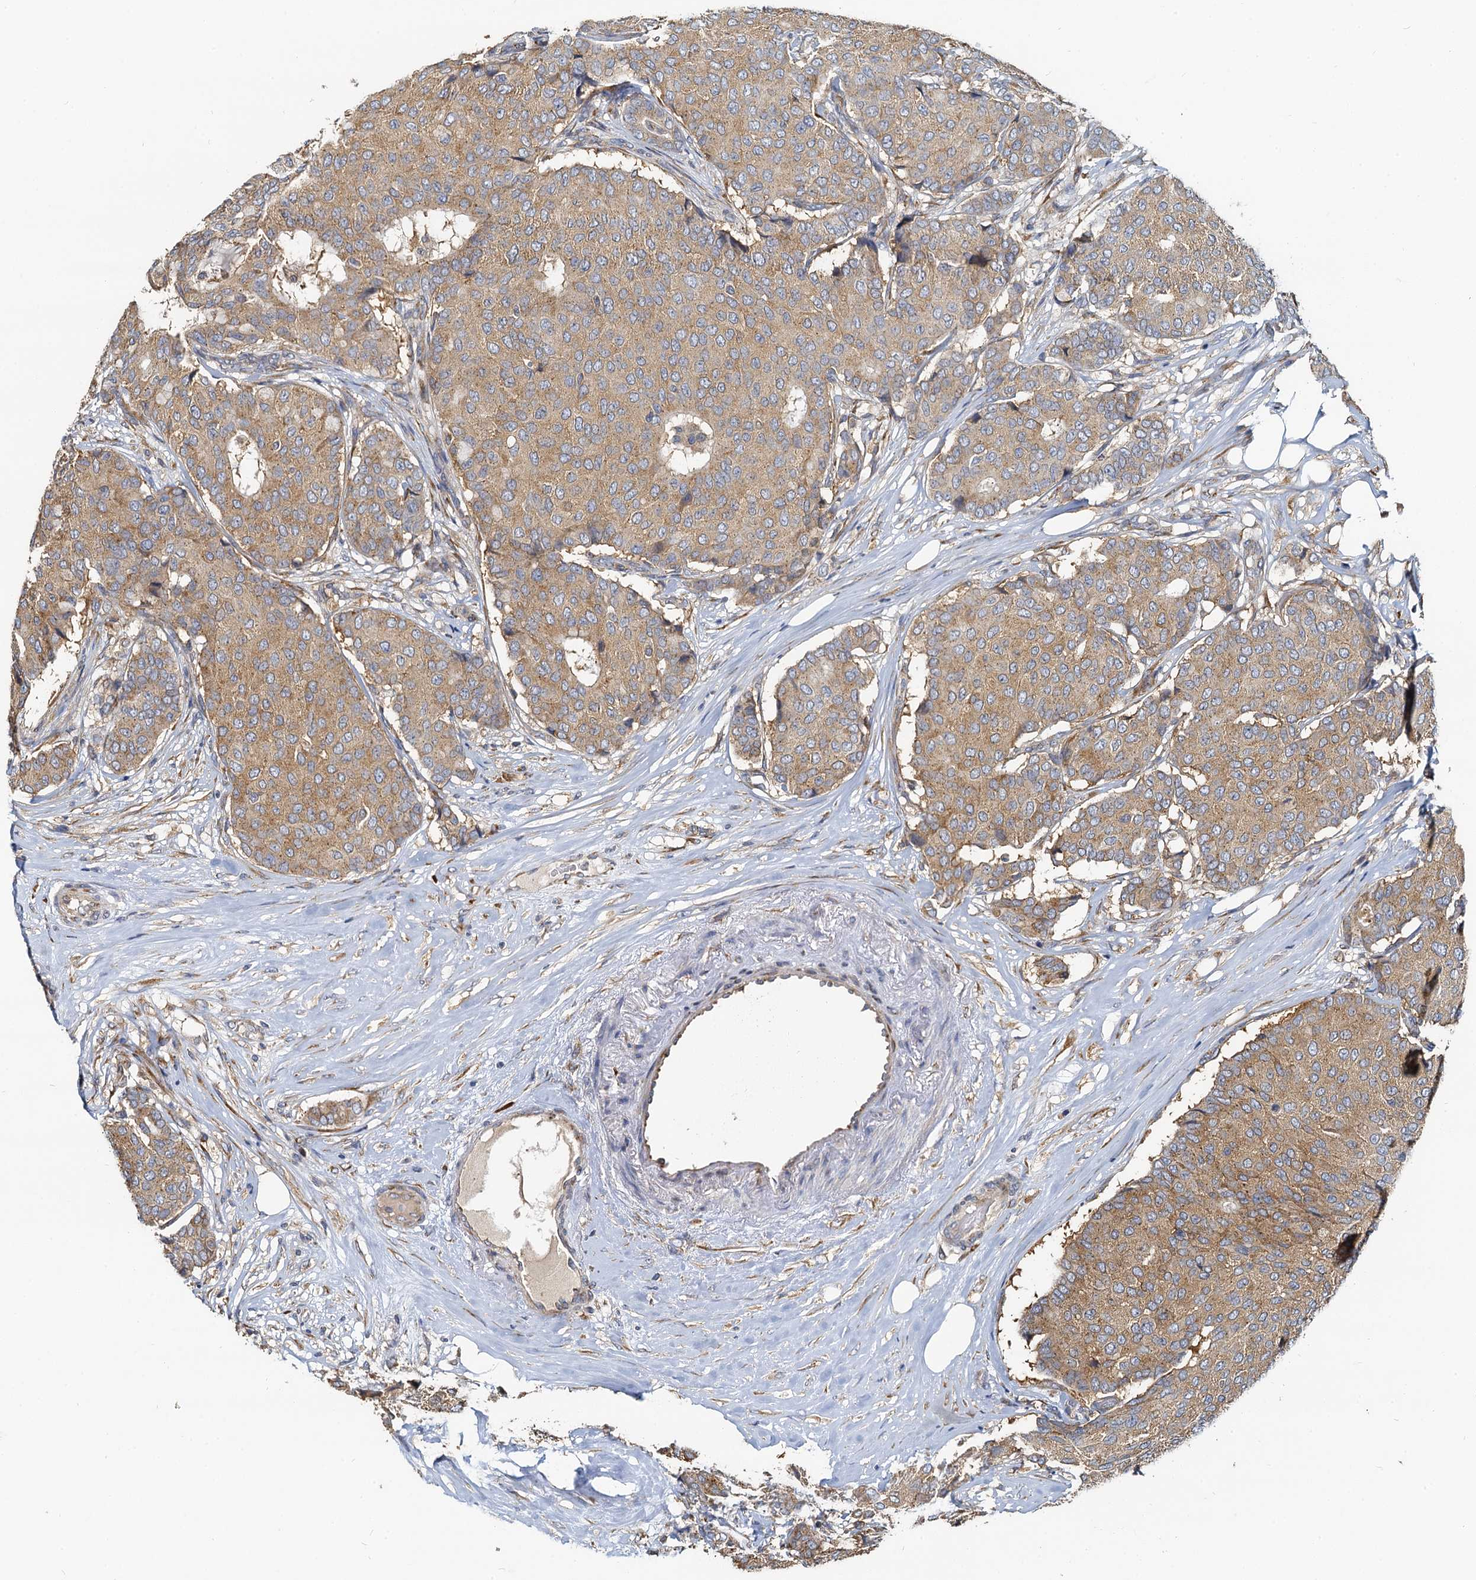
{"staining": {"intensity": "moderate", "quantity": ">75%", "location": "cytoplasmic/membranous"}, "tissue": "breast cancer", "cell_type": "Tumor cells", "image_type": "cancer", "snomed": [{"axis": "morphology", "description": "Duct carcinoma"}, {"axis": "topography", "description": "Breast"}], "caption": "A high-resolution photomicrograph shows immunohistochemistry (IHC) staining of breast cancer (intraductal carcinoma), which demonstrates moderate cytoplasmic/membranous positivity in approximately >75% of tumor cells.", "gene": "NKAPD1", "patient": {"sex": "female", "age": 75}}